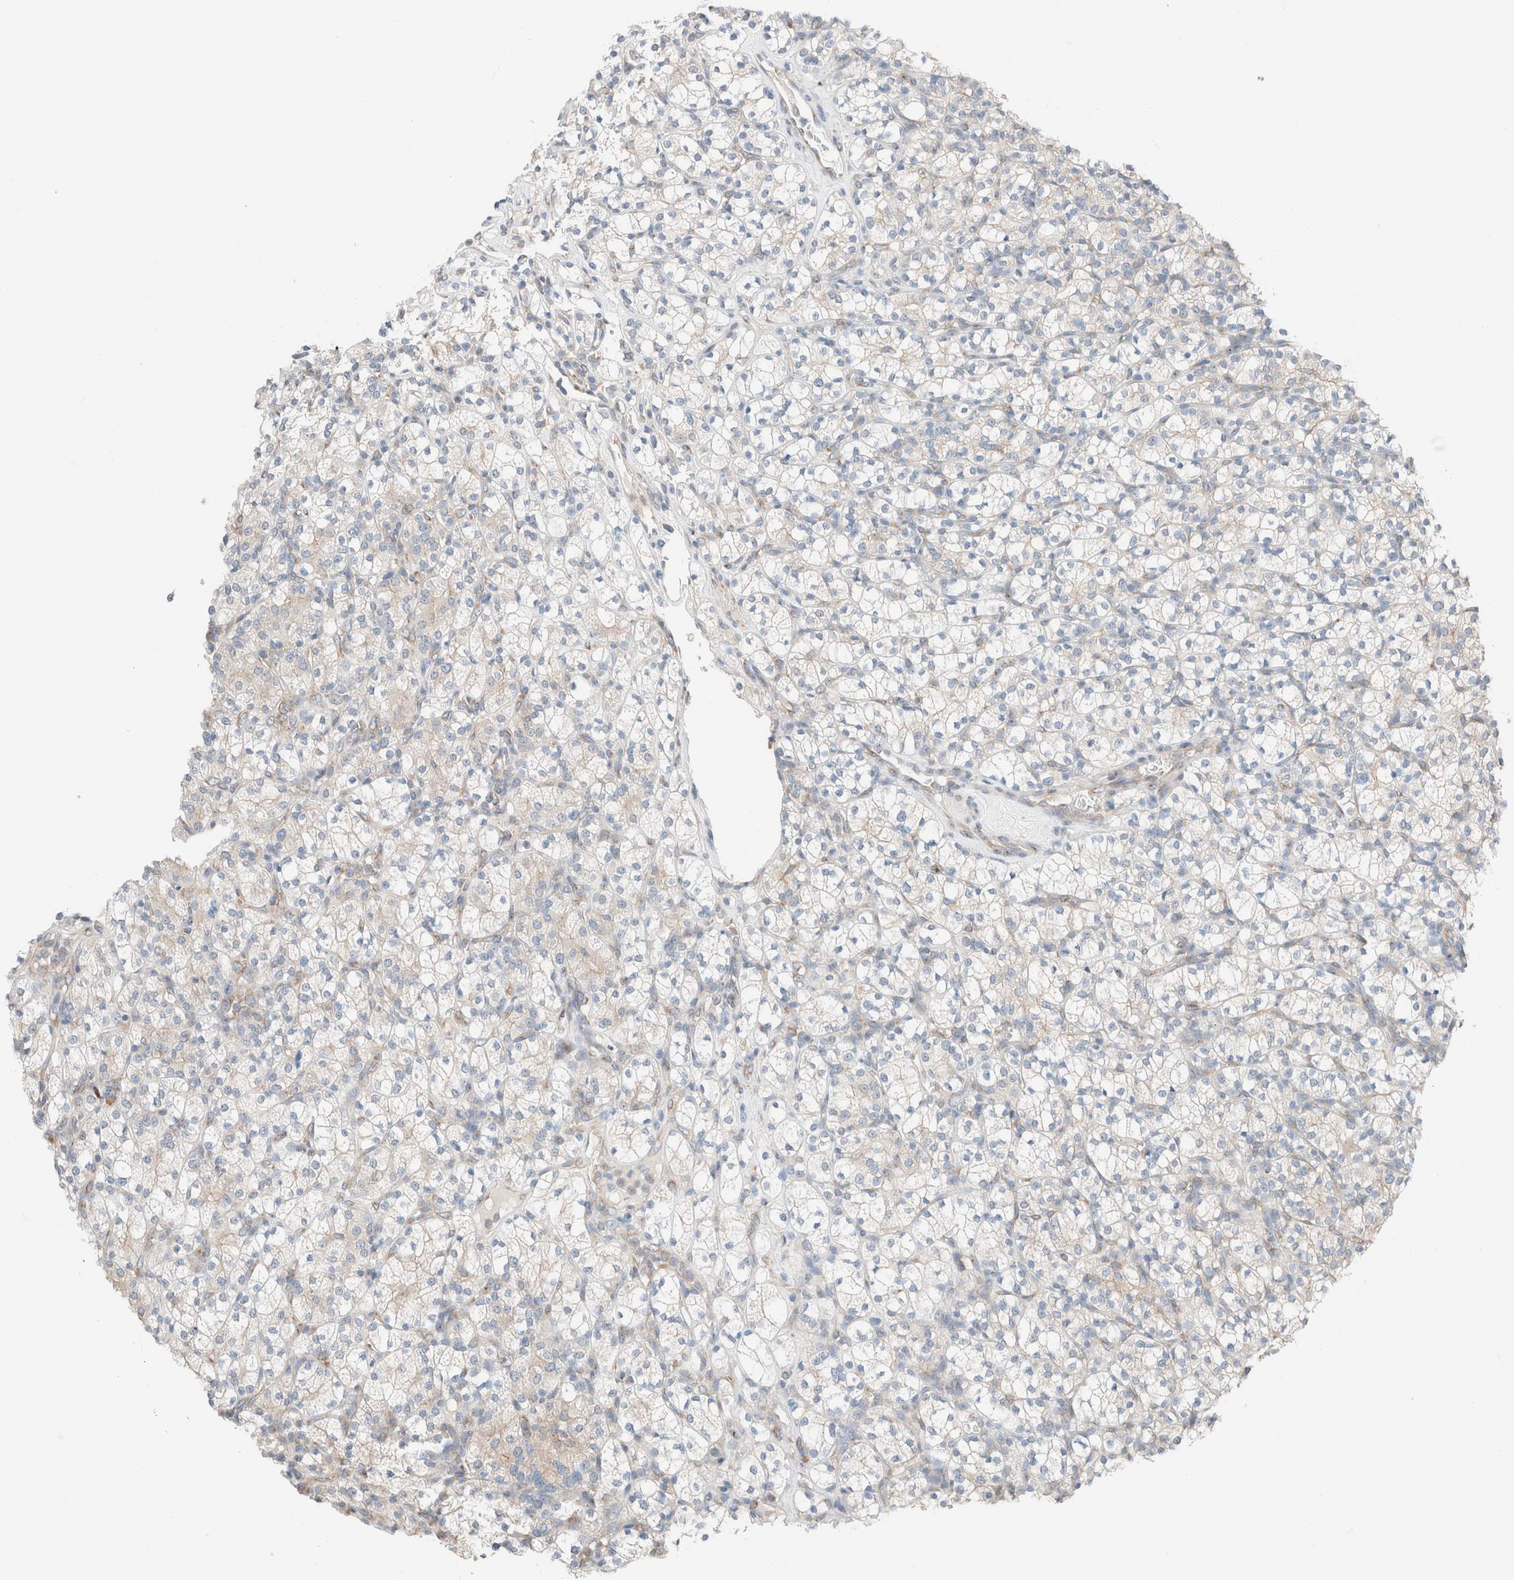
{"staining": {"intensity": "negative", "quantity": "none", "location": "none"}, "tissue": "renal cancer", "cell_type": "Tumor cells", "image_type": "cancer", "snomed": [{"axis": "morphology", "description": "Adenocarcinoma, NOS"}, {"axis": "topography", "description": "Kidney"}], "caption": "Tumor cells are negative for brown protein staining in renal cancer. (Brightfield microscopy of DAB (3,3'-diaminobenzidine) immunohistochemistry at high magnification).", "gene": "CASC3", "patient": {"sex": "male", "age": 77}}